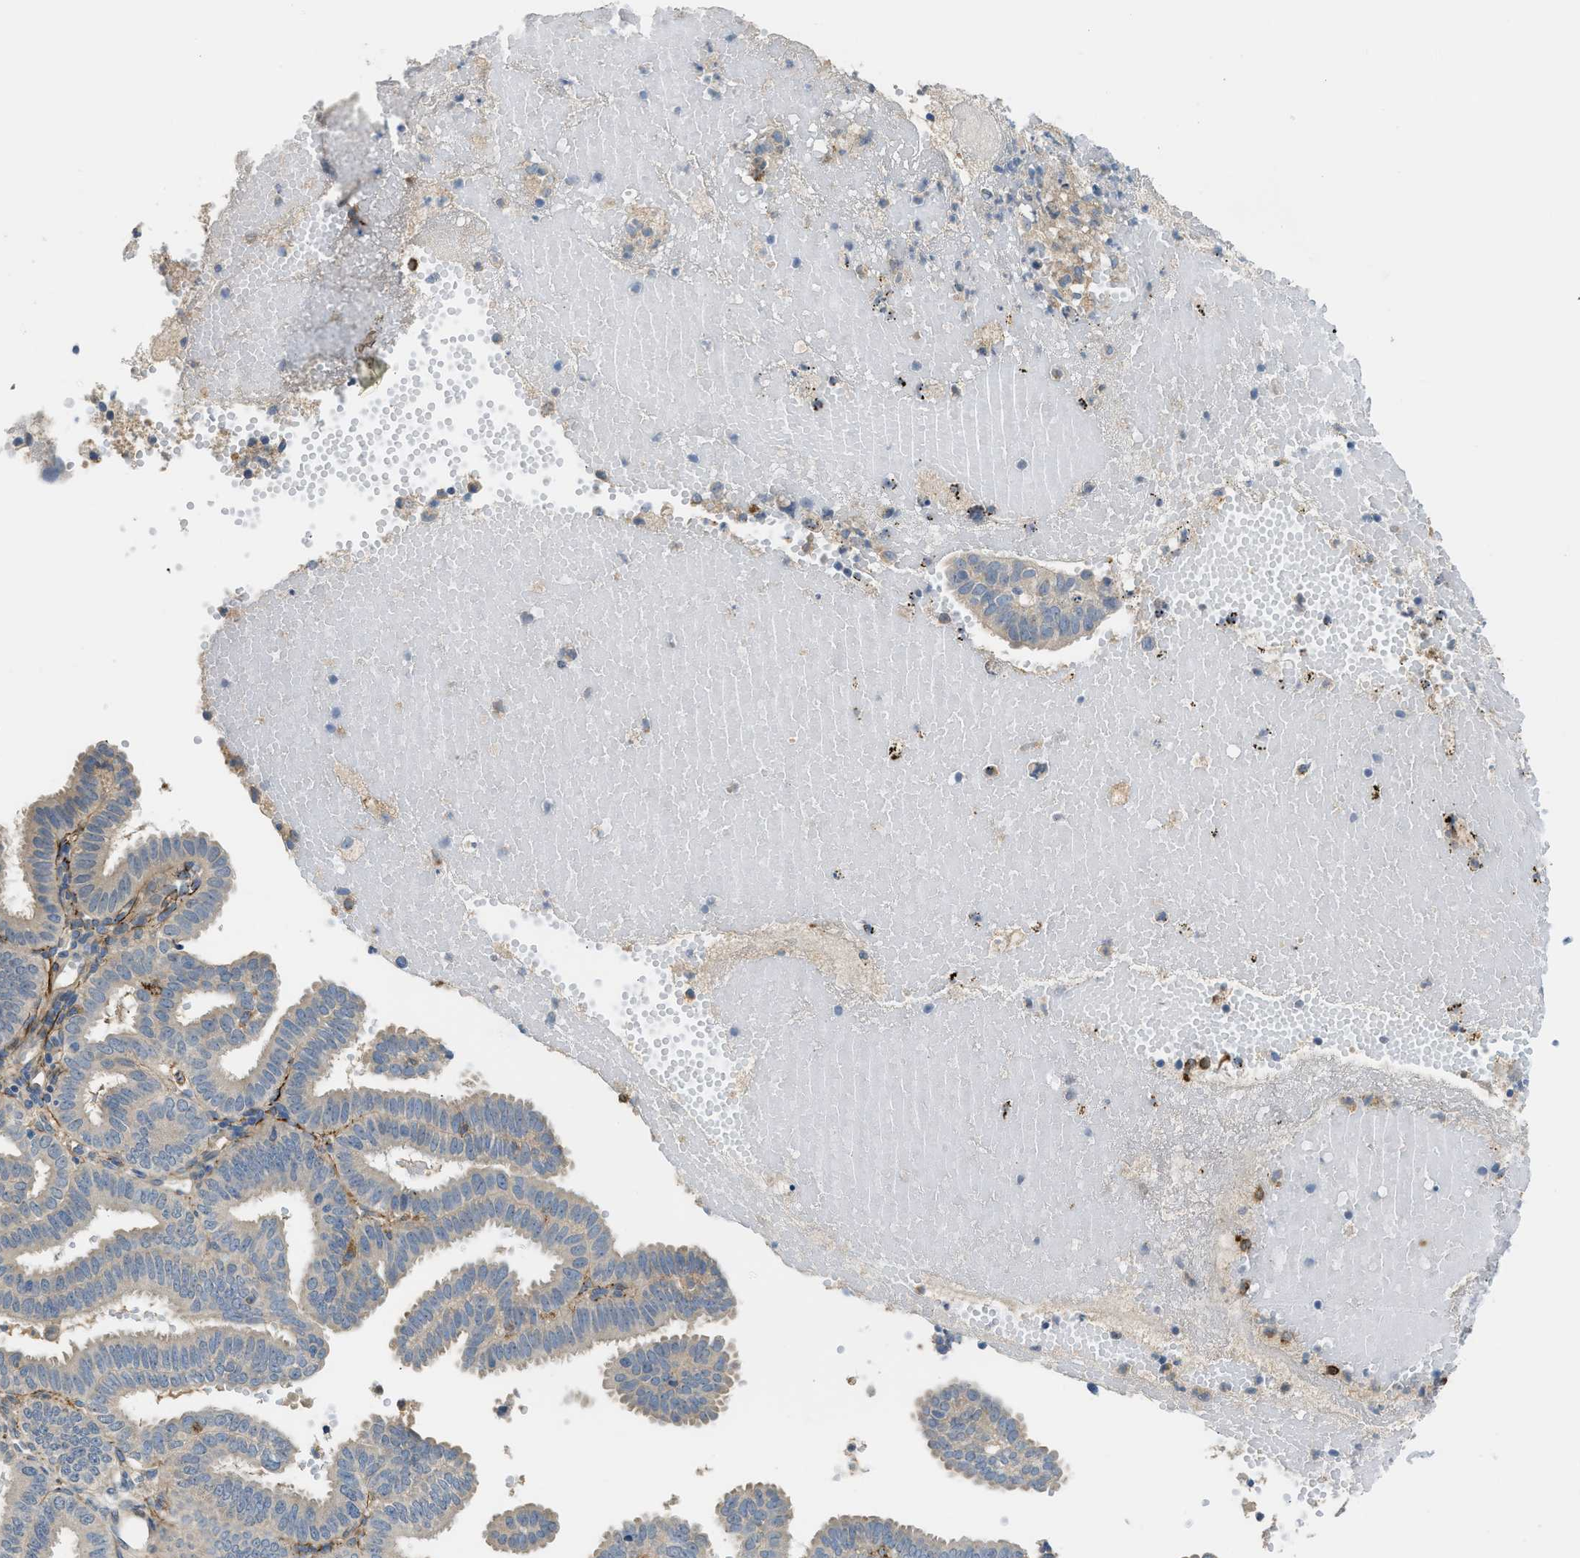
{"staining": {"intensity": "negative", "quantity": "none", "location": "none"}, "tissue": "endometrial cancer", "cell_type": "Tumor cells", "image_type": "cancer", "snomed": [{"axis": "morphology", "description": "Adenocarcinoma, NOS"}, {"axis": "topography", "description": "Endometrium"}], "caption": "This is an IHC photomicrograph of human endometrial cancer. There is no expression in tumor cells.", "gene": "RHBDF2", "patient": {"sex": "female", "age": 58}}